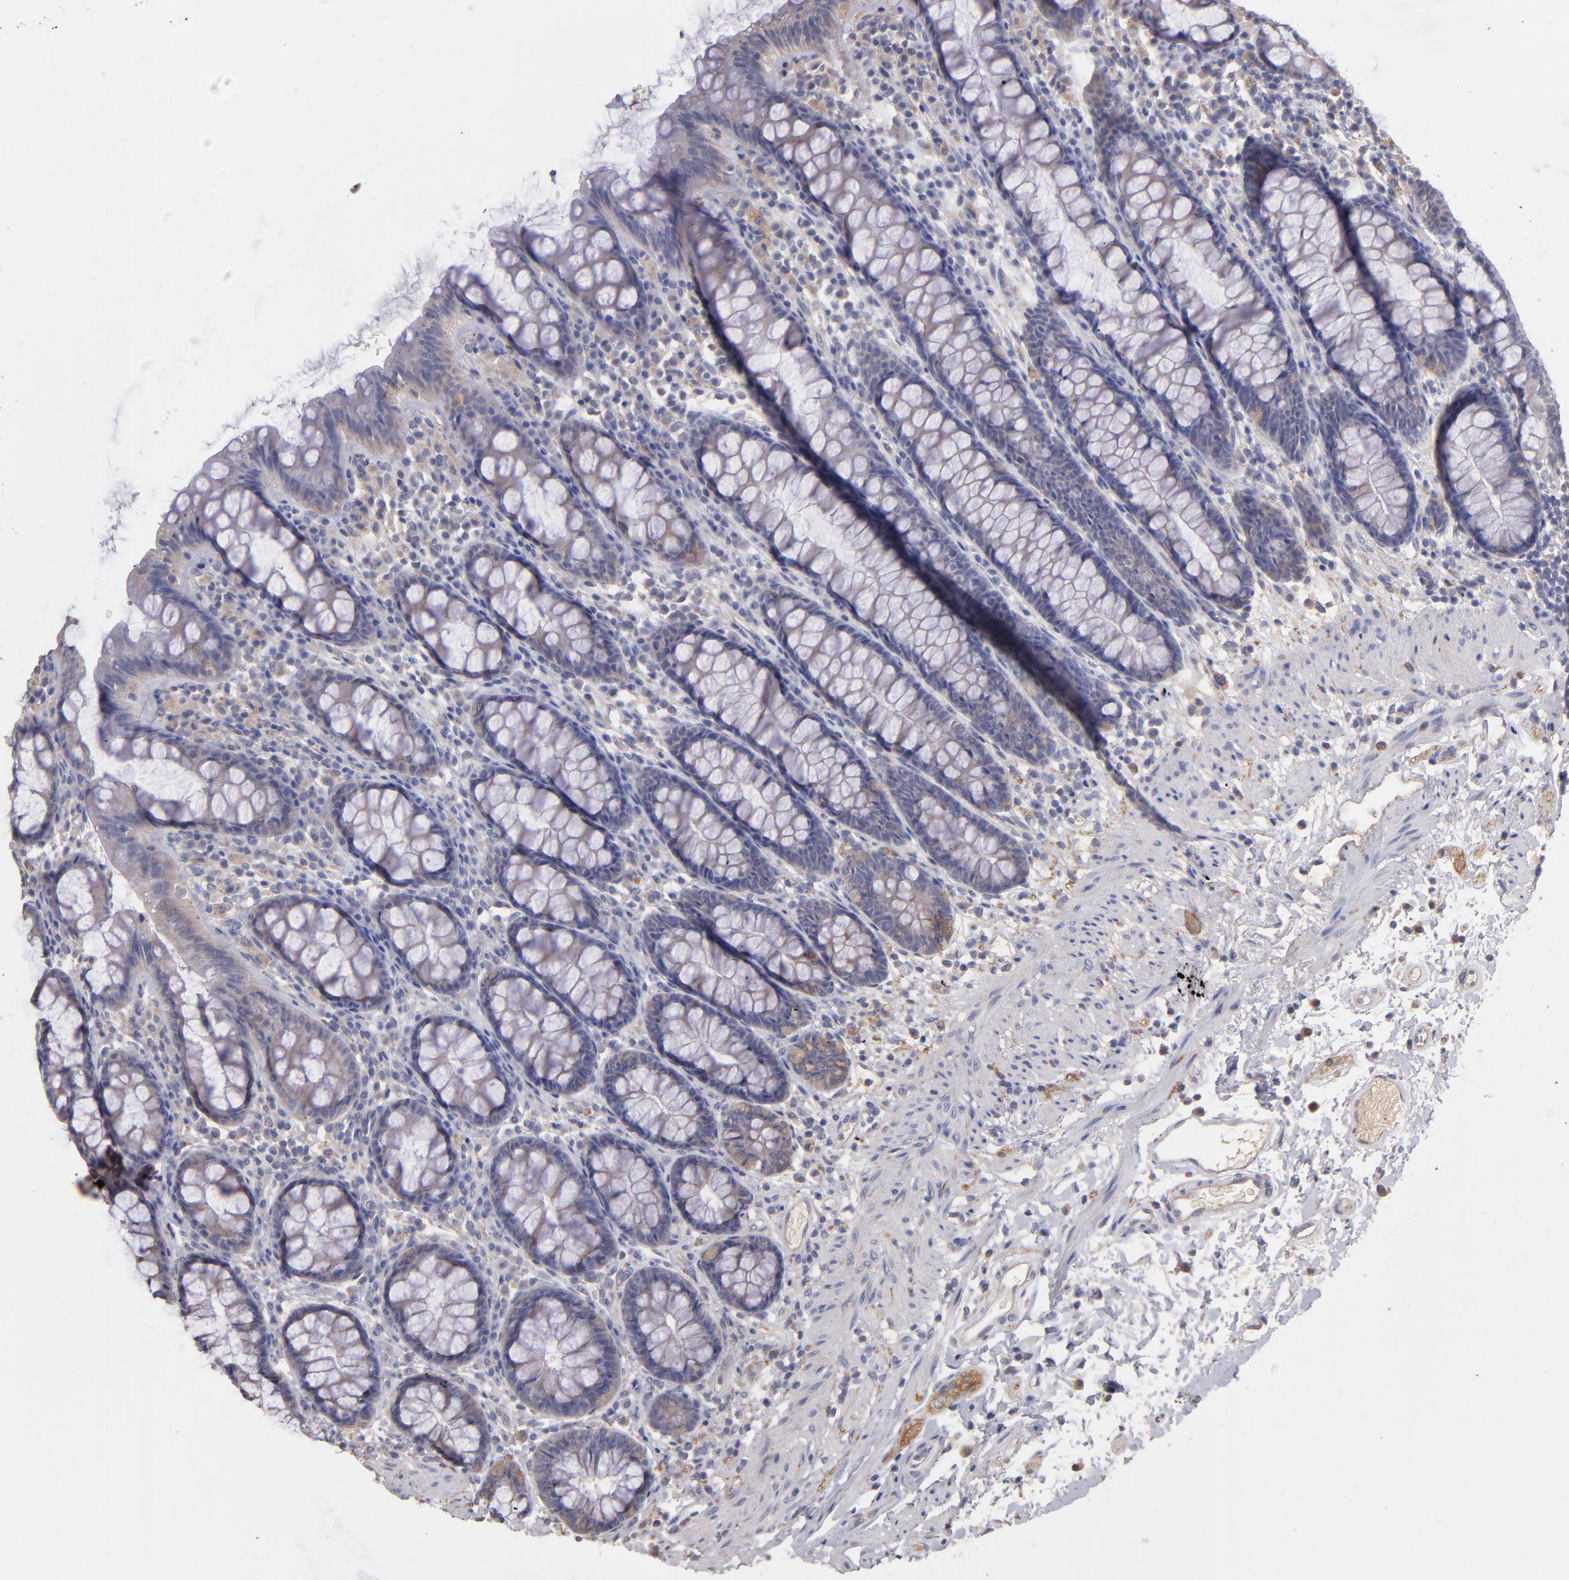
{"staining": {"intensity": "weak", "quantity": "25%-75%", "location": "cytoplasmic/membranous"}, "tissue": "rectum", "cell_type": "Glandular cells", "image_type": "normal", "snomed": [{"axis": "morphology", "description": "Normal tissue, NOS"}, {"axis": "topography", "description": "Rectum"}], "caption": "A brown stain labels weak cytoplasmic/membranous expression of a protein in glandular cells of unremarkable human rectum.", "gene": "GNAZ", "patient": {"sex": "male", "age": 92}}